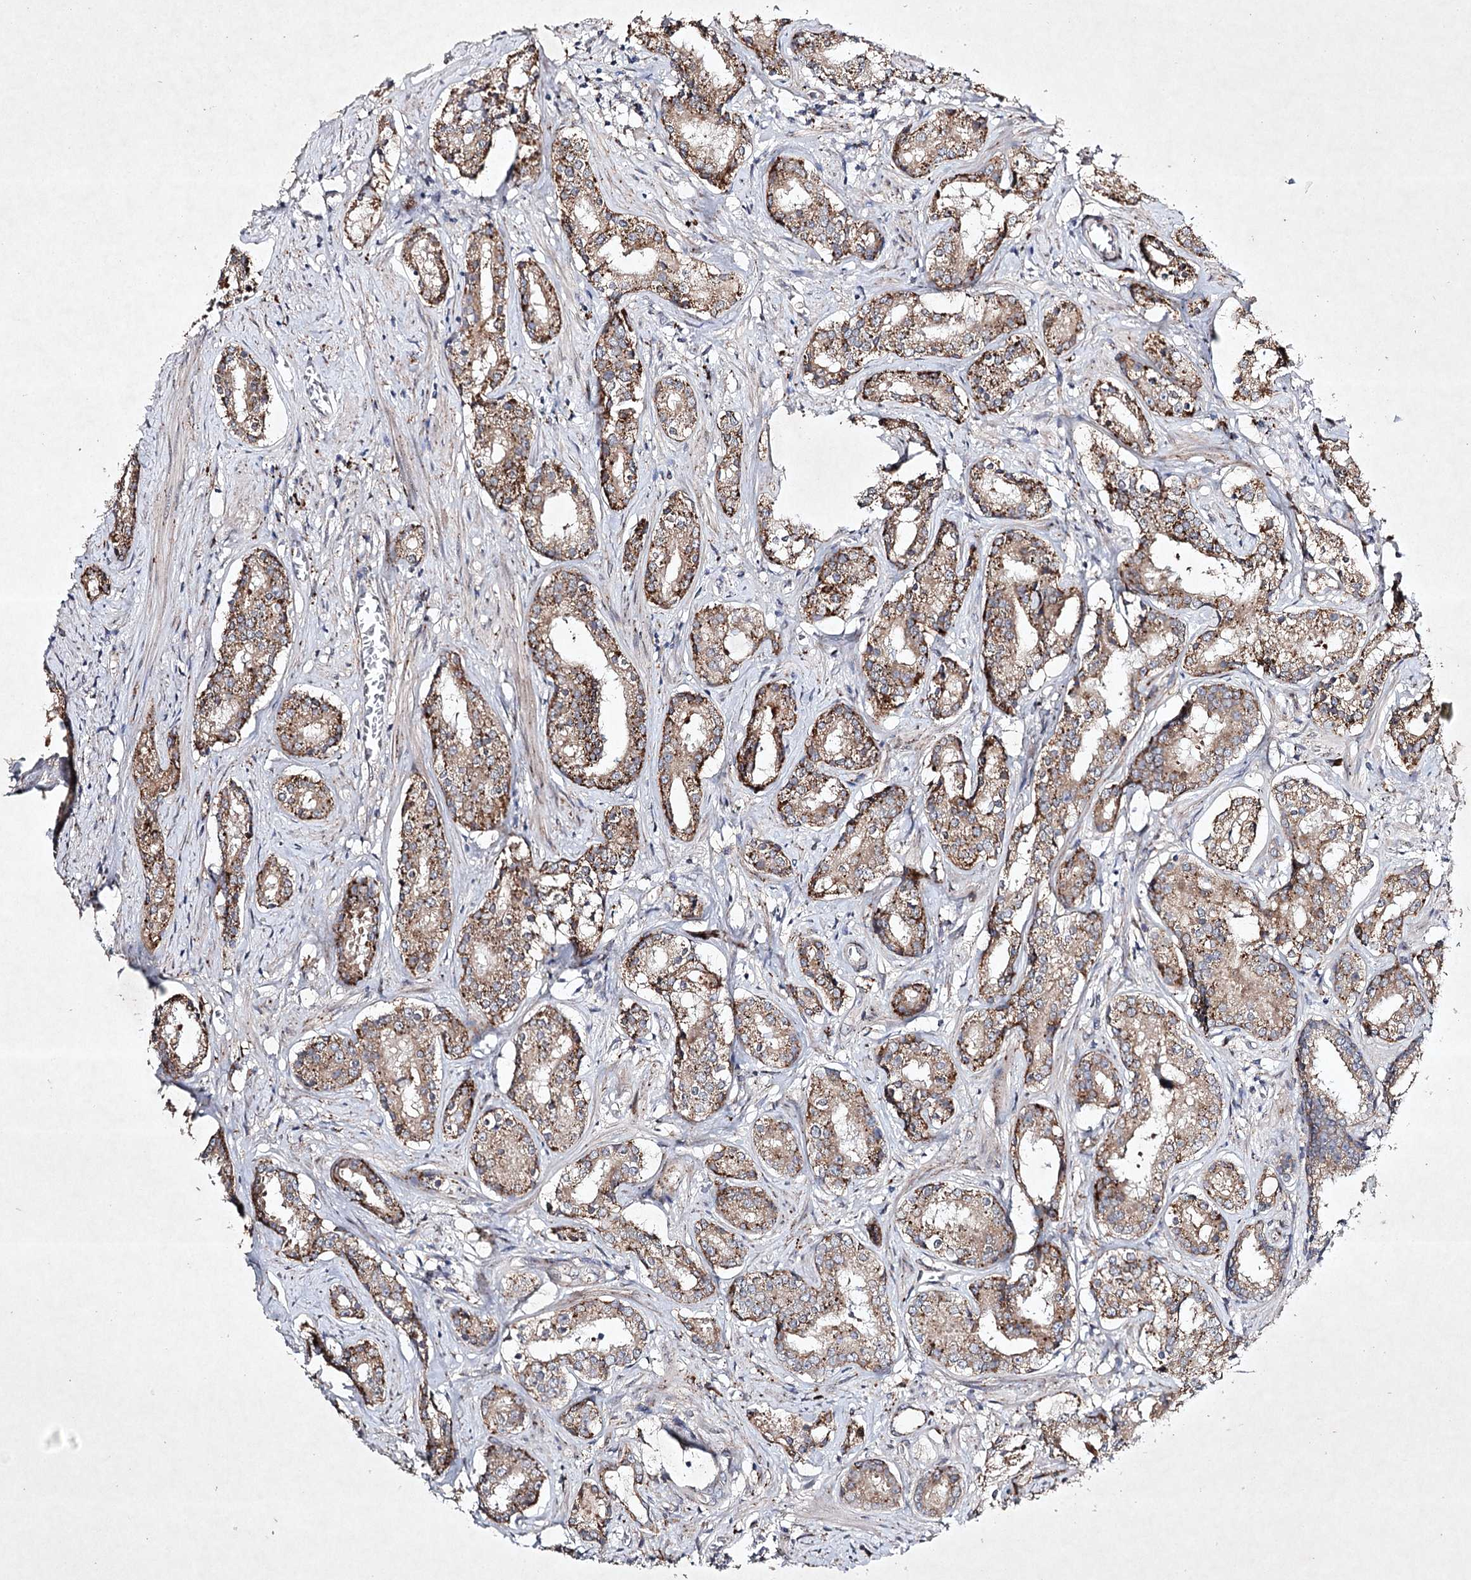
{"staining": {"intensity": "moderate", "quantity": ">75%", "location": "cytoplasmic/membranous"}, "tissue": "prostate cancer", "cell_type": "Tumor cells", "image_type": "cancer", "snomed": [{"axis": "morphology", "description": "Adenocarcinoma, High grade"}, {"axis": "topography", "description": "Prostate"}], "caption": "Immunohistochemical staining of human high-grade adenocarcinoma (prostate) displays moderate cytoplasmic/membranous protein staining in about >75% of tumor cells. (DAB (3,3'-diaminobenzidine) IHC with brightfield microscopy, high magnification).", "gene": "ALG9", "patient": {"sex": "male", "age": 58}}